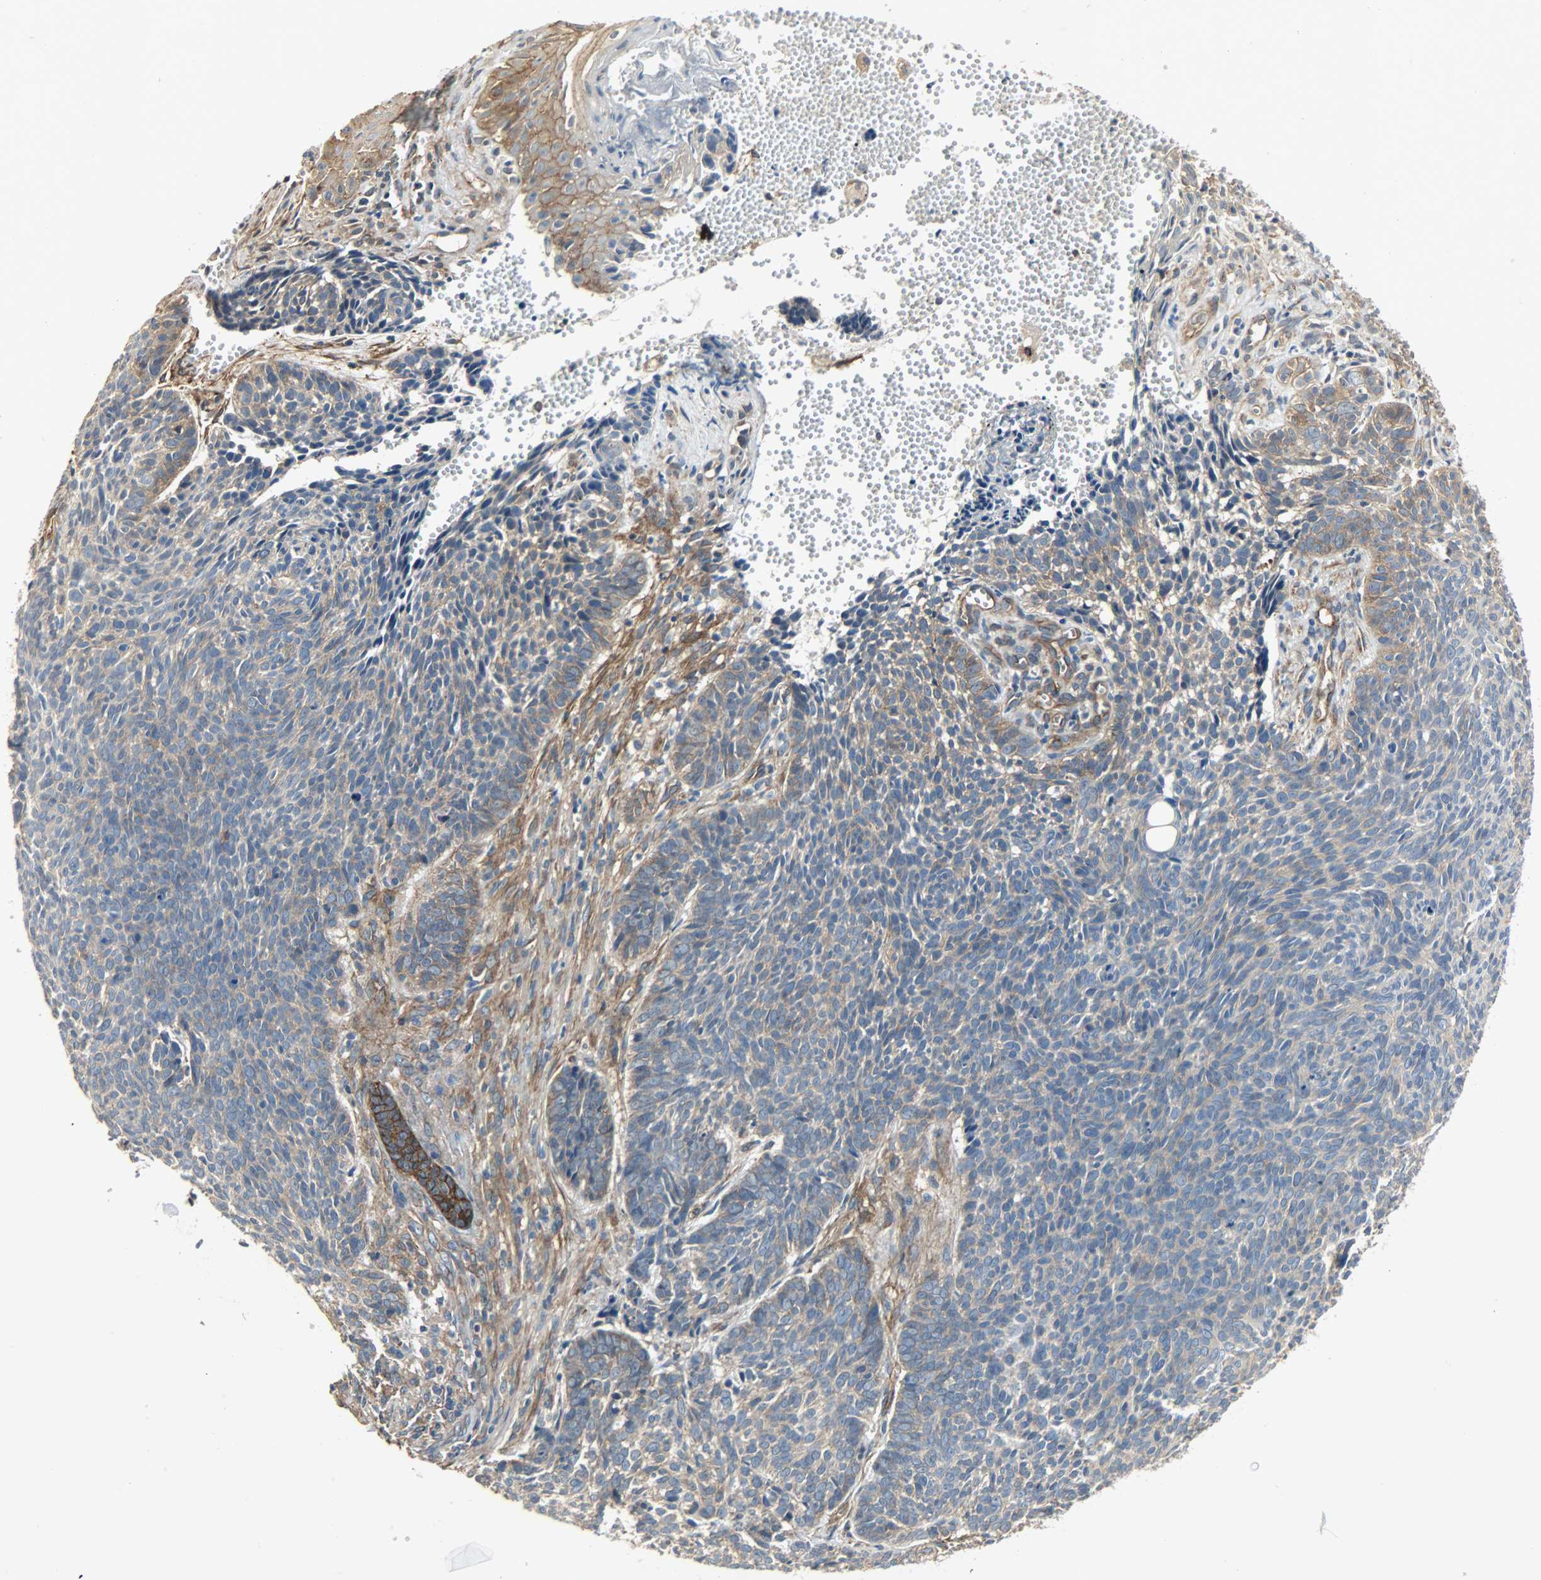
{"staining": {"intensity": "moderate", "quantity": ">75%", "location": "cytoplasmic/membranous"}, "tissue": "skin cancer", "cell_type": "Tumor cells", "image_type": "cancer", "snomed": [{"axis": "morphology", "description": "Basal cell carcinoma"}, {"axis": "topography", "description": "Skin"}], "caption": "About >75% of tumor cells in human skin basal cell carcinoma show moderate cytoplasmic/membranous protein staining as visualized by brown immunohistochemical staining.", "gene": "KIAA1217", "patient": {"sex": "male", "age": 84}}